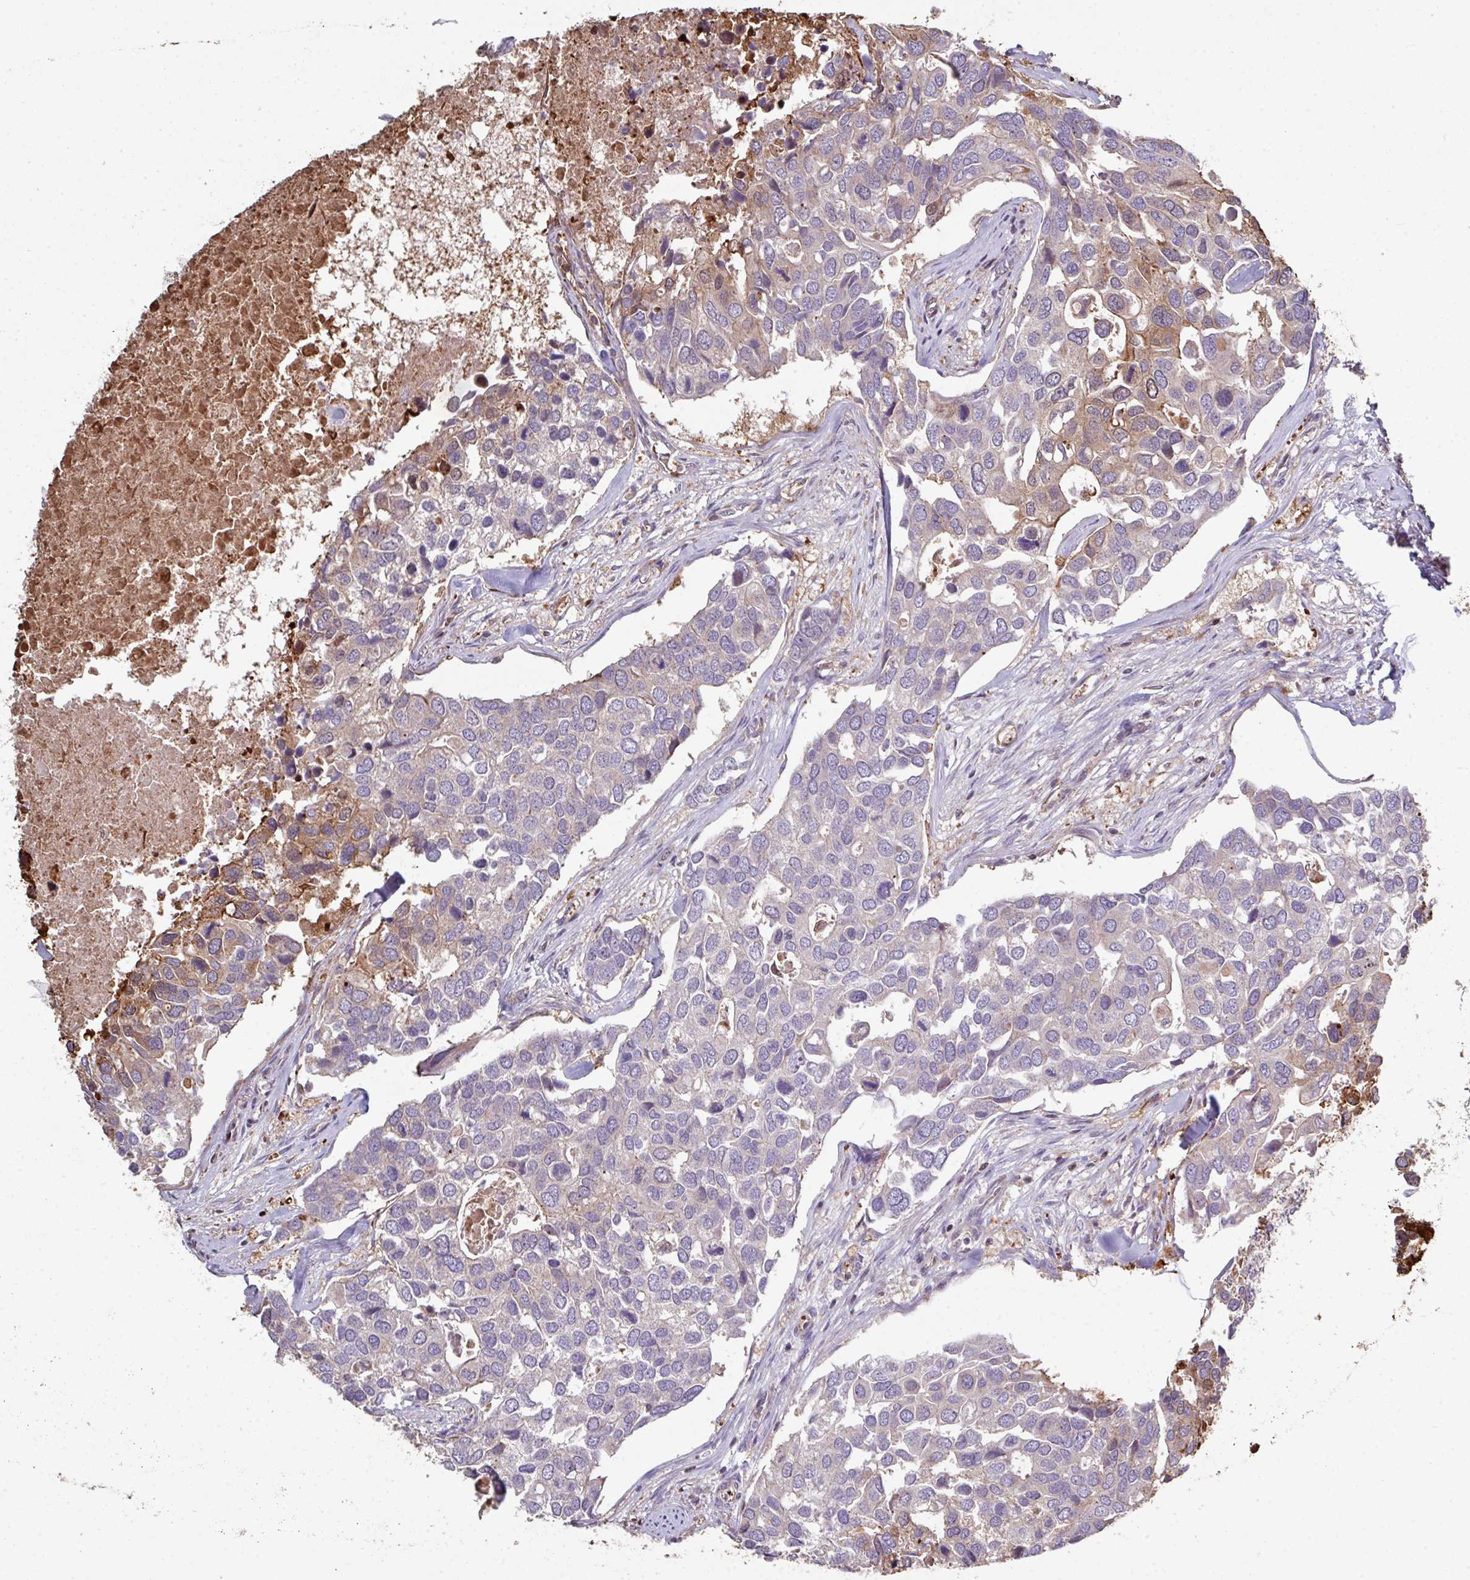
{"staining": {"intensity": "moderate", "quantity": "<25%", "location": "cytoplasmic/membranous"}, "tissue": "breast cancer", "cell_type": "Tumor cells", "image_type": "cancer", "snomed": [{"axis": "morphology", "description": "Duct carcinoma"}, {"axis": "topography", "description": "Breast"}], "caption": "Protein staining reveals moderate cytoplasmic/membranous staining in approximately <25% of tumor cells in intraductal carcinoma (breast). (DAB (3,3'-diaminobenzidine) IHC with brightfield microscopy, high magnification).", "gene": "ANO9", "patient": {"sex": "female", "age": 83}}